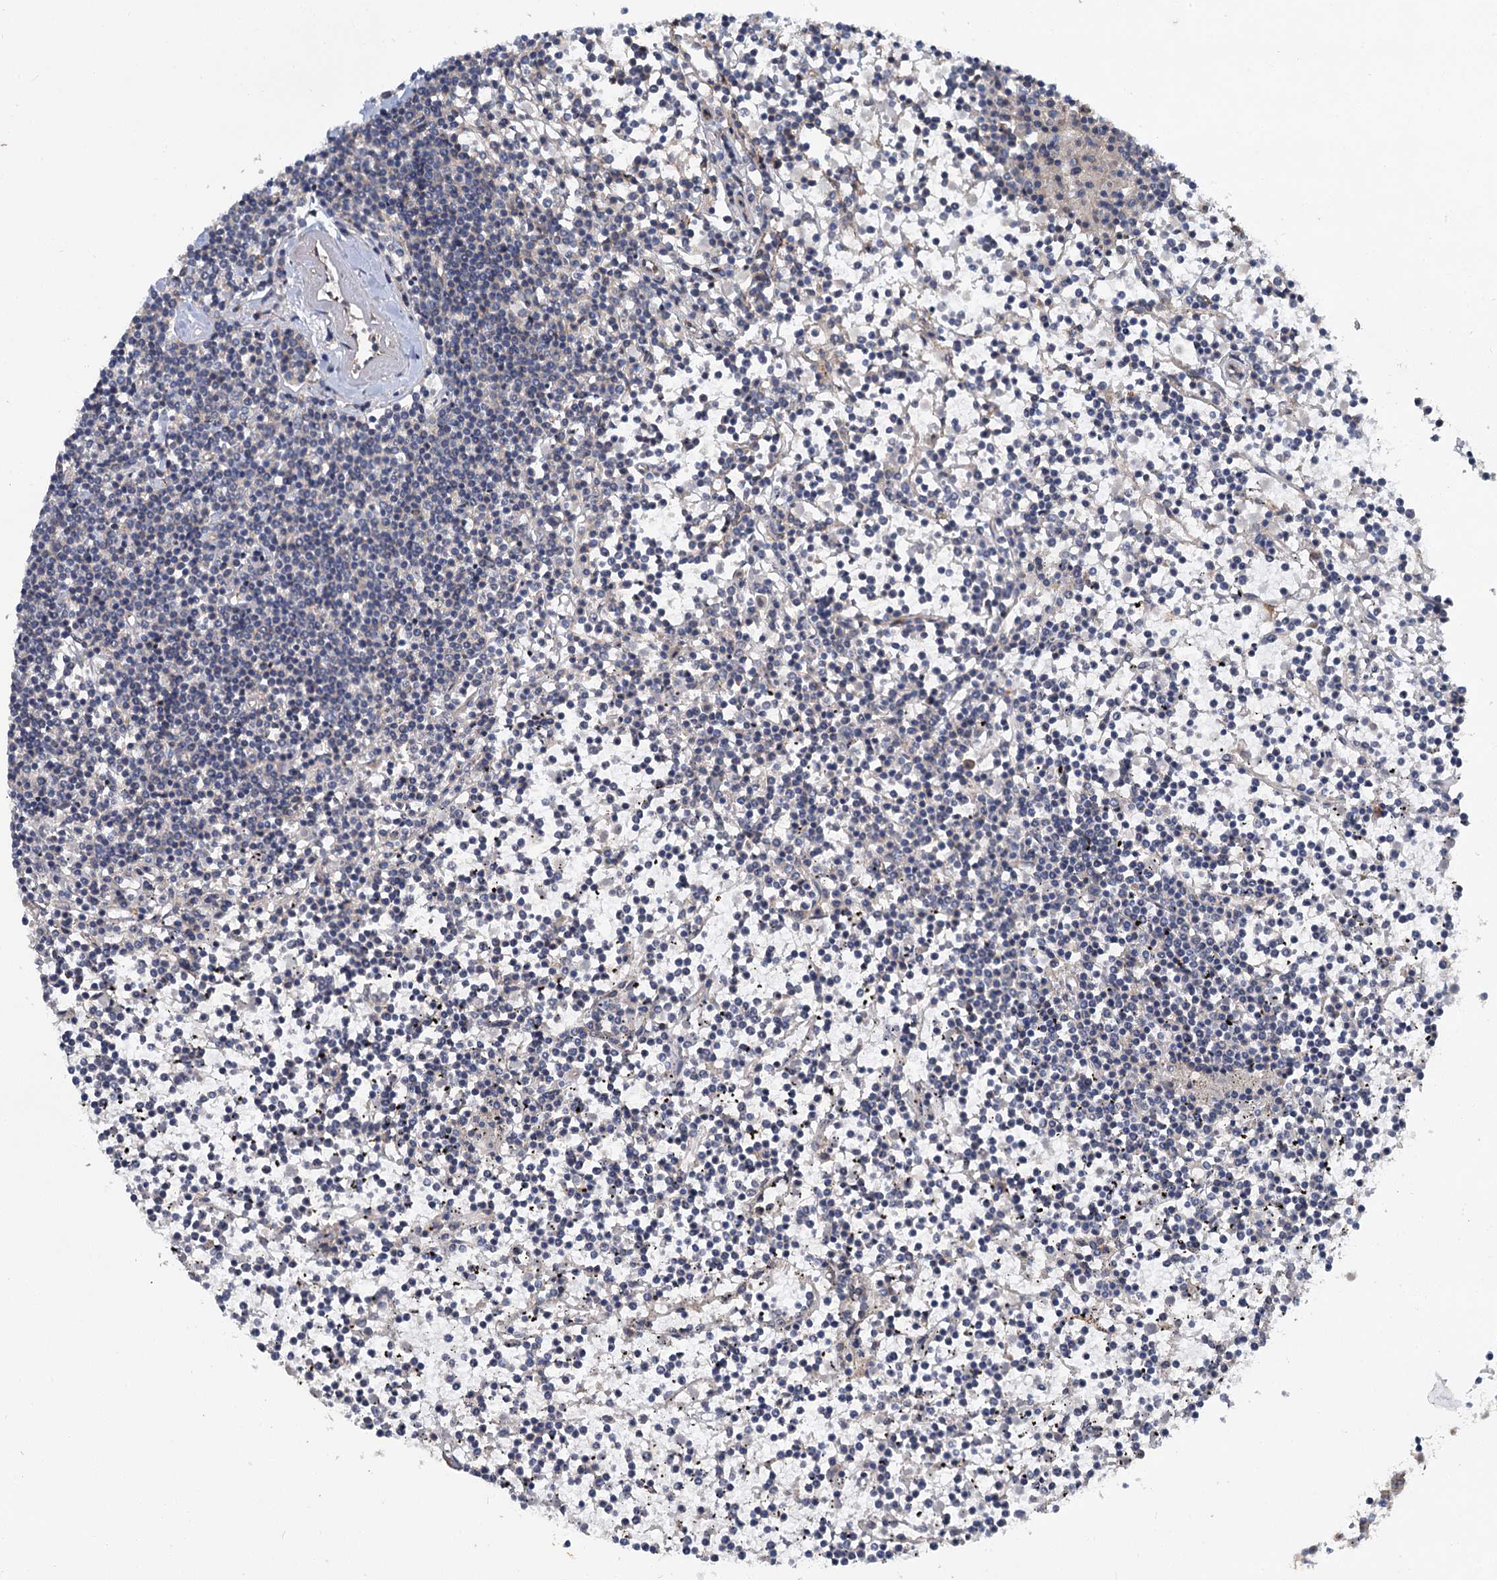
{"staining": {"intensity": "negative", "quantity": "none", "location": "none"}, "tissue": "lymphoma", "cell_type": "Tumor cells", "image_type": "cancer", "snomed": [{"axis": "morphology", "description": "Malignant lymphoma, non-Hodgkin's type, Low grade"}, {"axis": "topography", "description": "Spleen"}], "caption": "High power microscopy photomicrograph of an immunohistochemistry image of malignant lymphoma, non-Hodgkin's type (low-grade), revealing no significant expression in tumor cells. (Stains: DAB (3,3'-diaminobenzidine) immunohistochemistry with hematoxylin counter stain, Microscopy: brightfield microscopy at high magnification).", "gene": "ZNF324", "patient": {"sex": "female", "age": 19}}